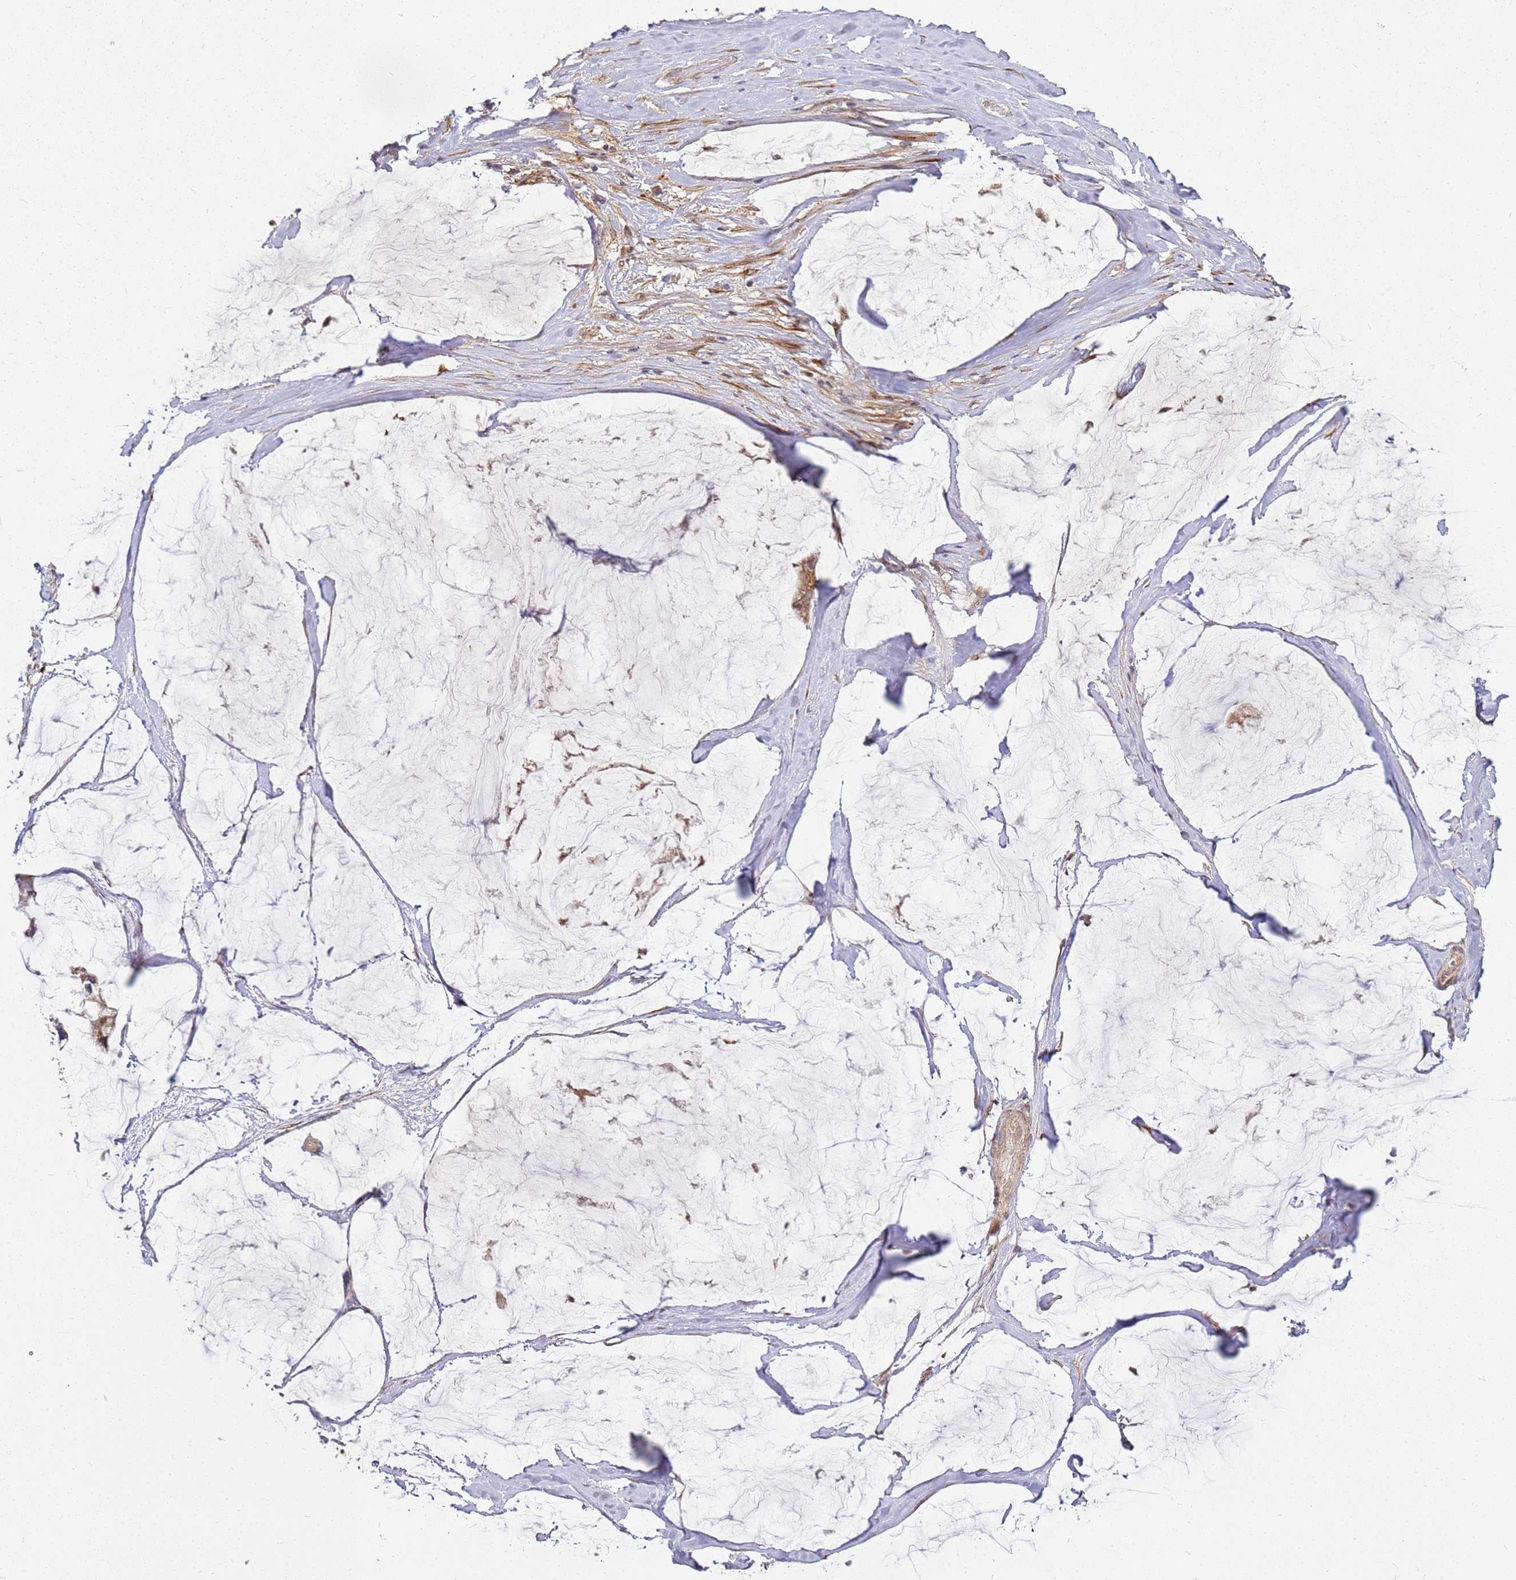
{"staining": {"intensity": "moderate", "quantity": ">75%", "location": "cytoplasmic/membranous"}, "tissue": "ovarian cancer", "cell_type": "Tumor cells", "image_type": "cancer", "snomed": [{"axis": "morphology", "description": "Cystadenocarcinoma, mucinous, NOS"}, {"axis": "topography", "description": "Ovary"}], "caption": "High-power microscopy captured an IHC photomicrograph of ovarian mucinous cystadenocarcinoma, revealing moderate cytoplasmic/membranous expression in about >75% of tumor cells.", "gene": "CCDC159", "patient": {"sex": "female", "age": 39}}